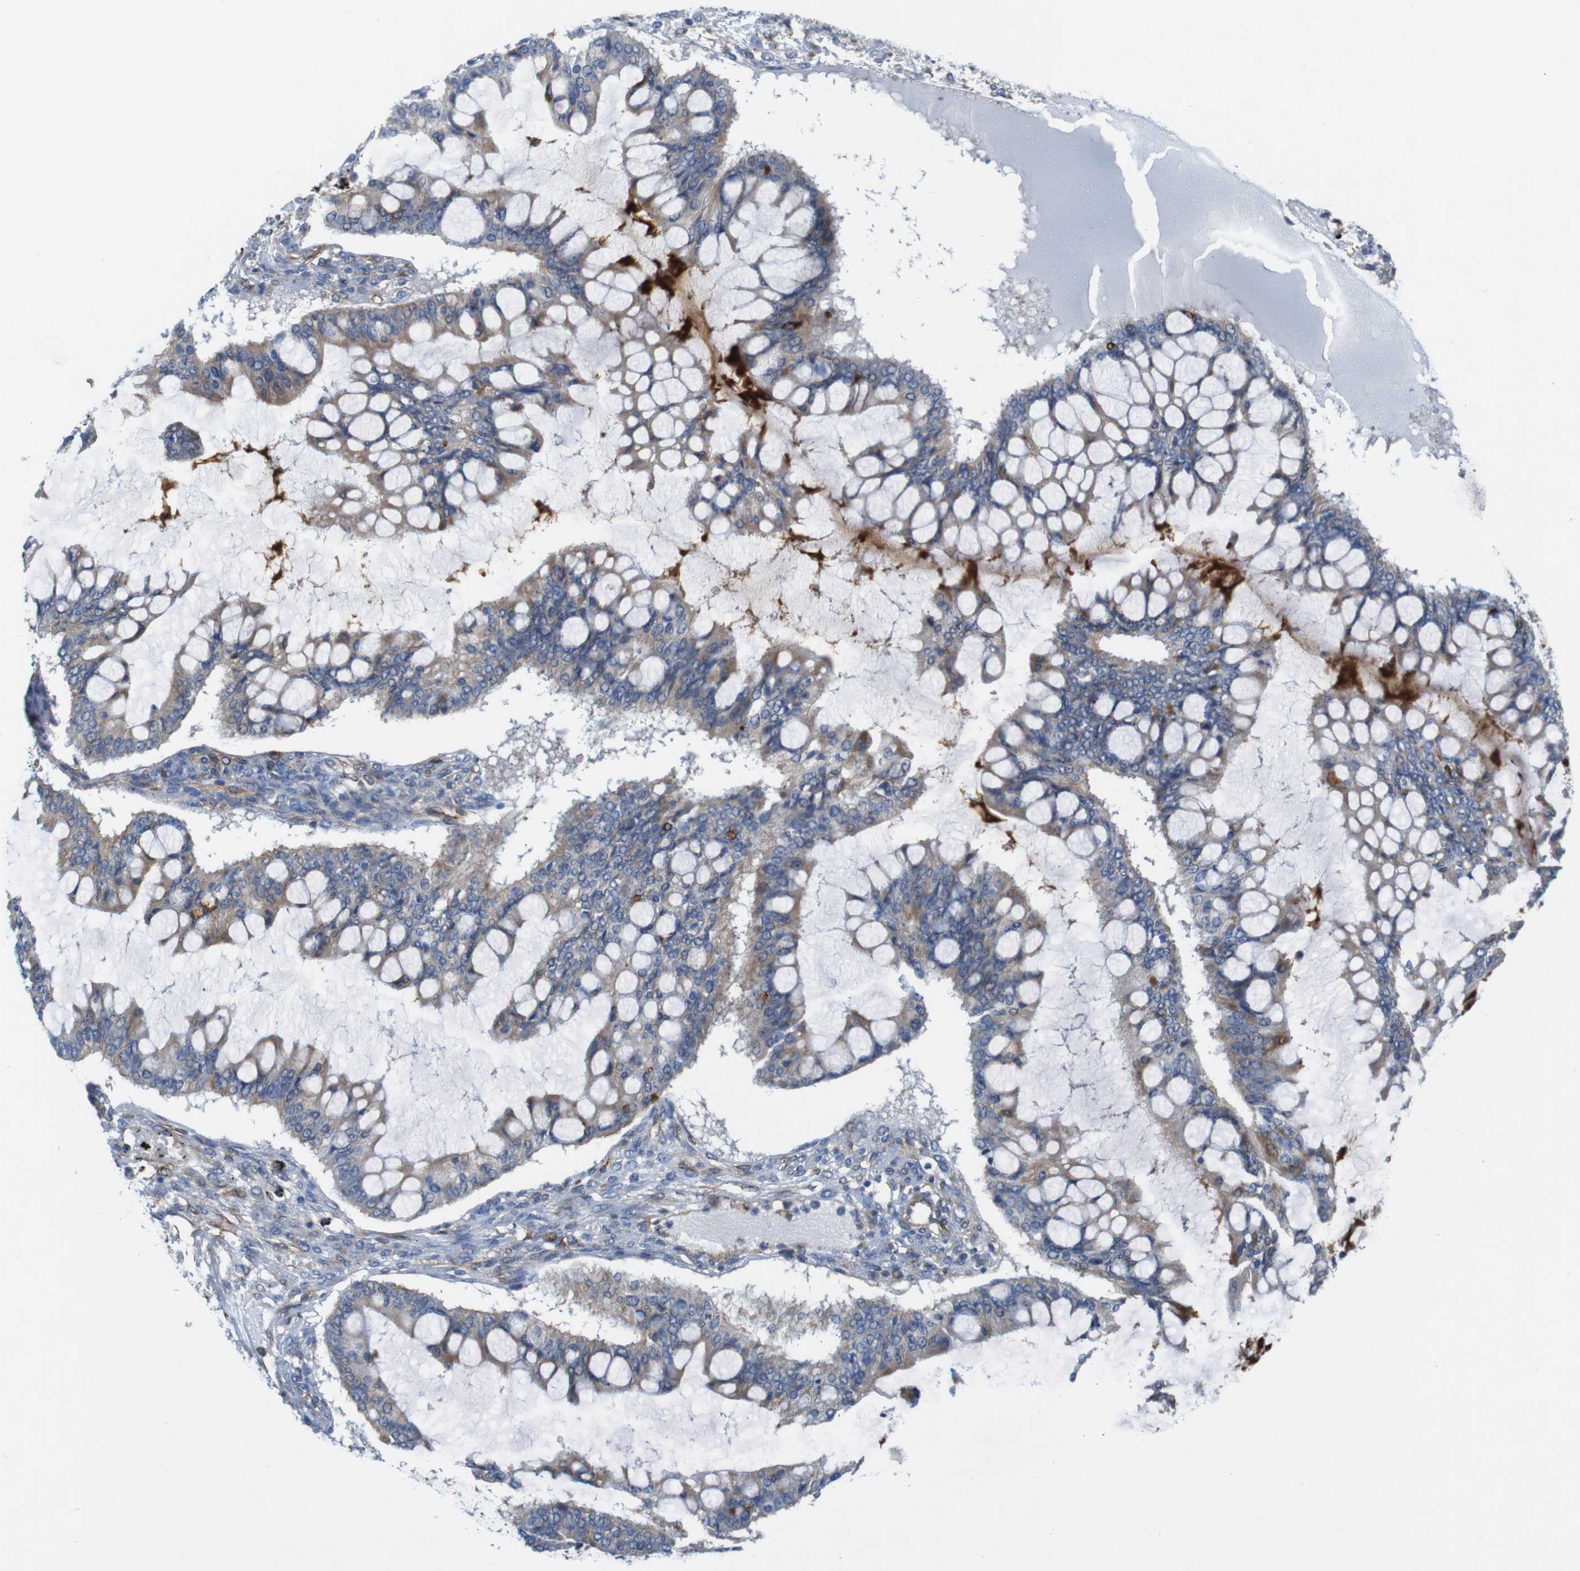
{"staining": {"intensity": "weak", "quantity": ">75%", "location": "cytoplasmic/membranous"}, "tissue": "ovarian cancer", "cell_type": "Tumor cells", "image_type": "cancer", "snomed": [{"axis": "morphology", "description": "Cystadenocarcinoma, mucinous, NOS"}, {"axis": "topography", "description": "Ovary"}], "caption": "The immunohistochemical stain shows weak cytoplasmic/membranous staining in tumor cells of mucinous cystadenocarcinoma (ovarian) tissue.", "gene": "PTGER4", "patient": {"sex": "female", "age": 73}}